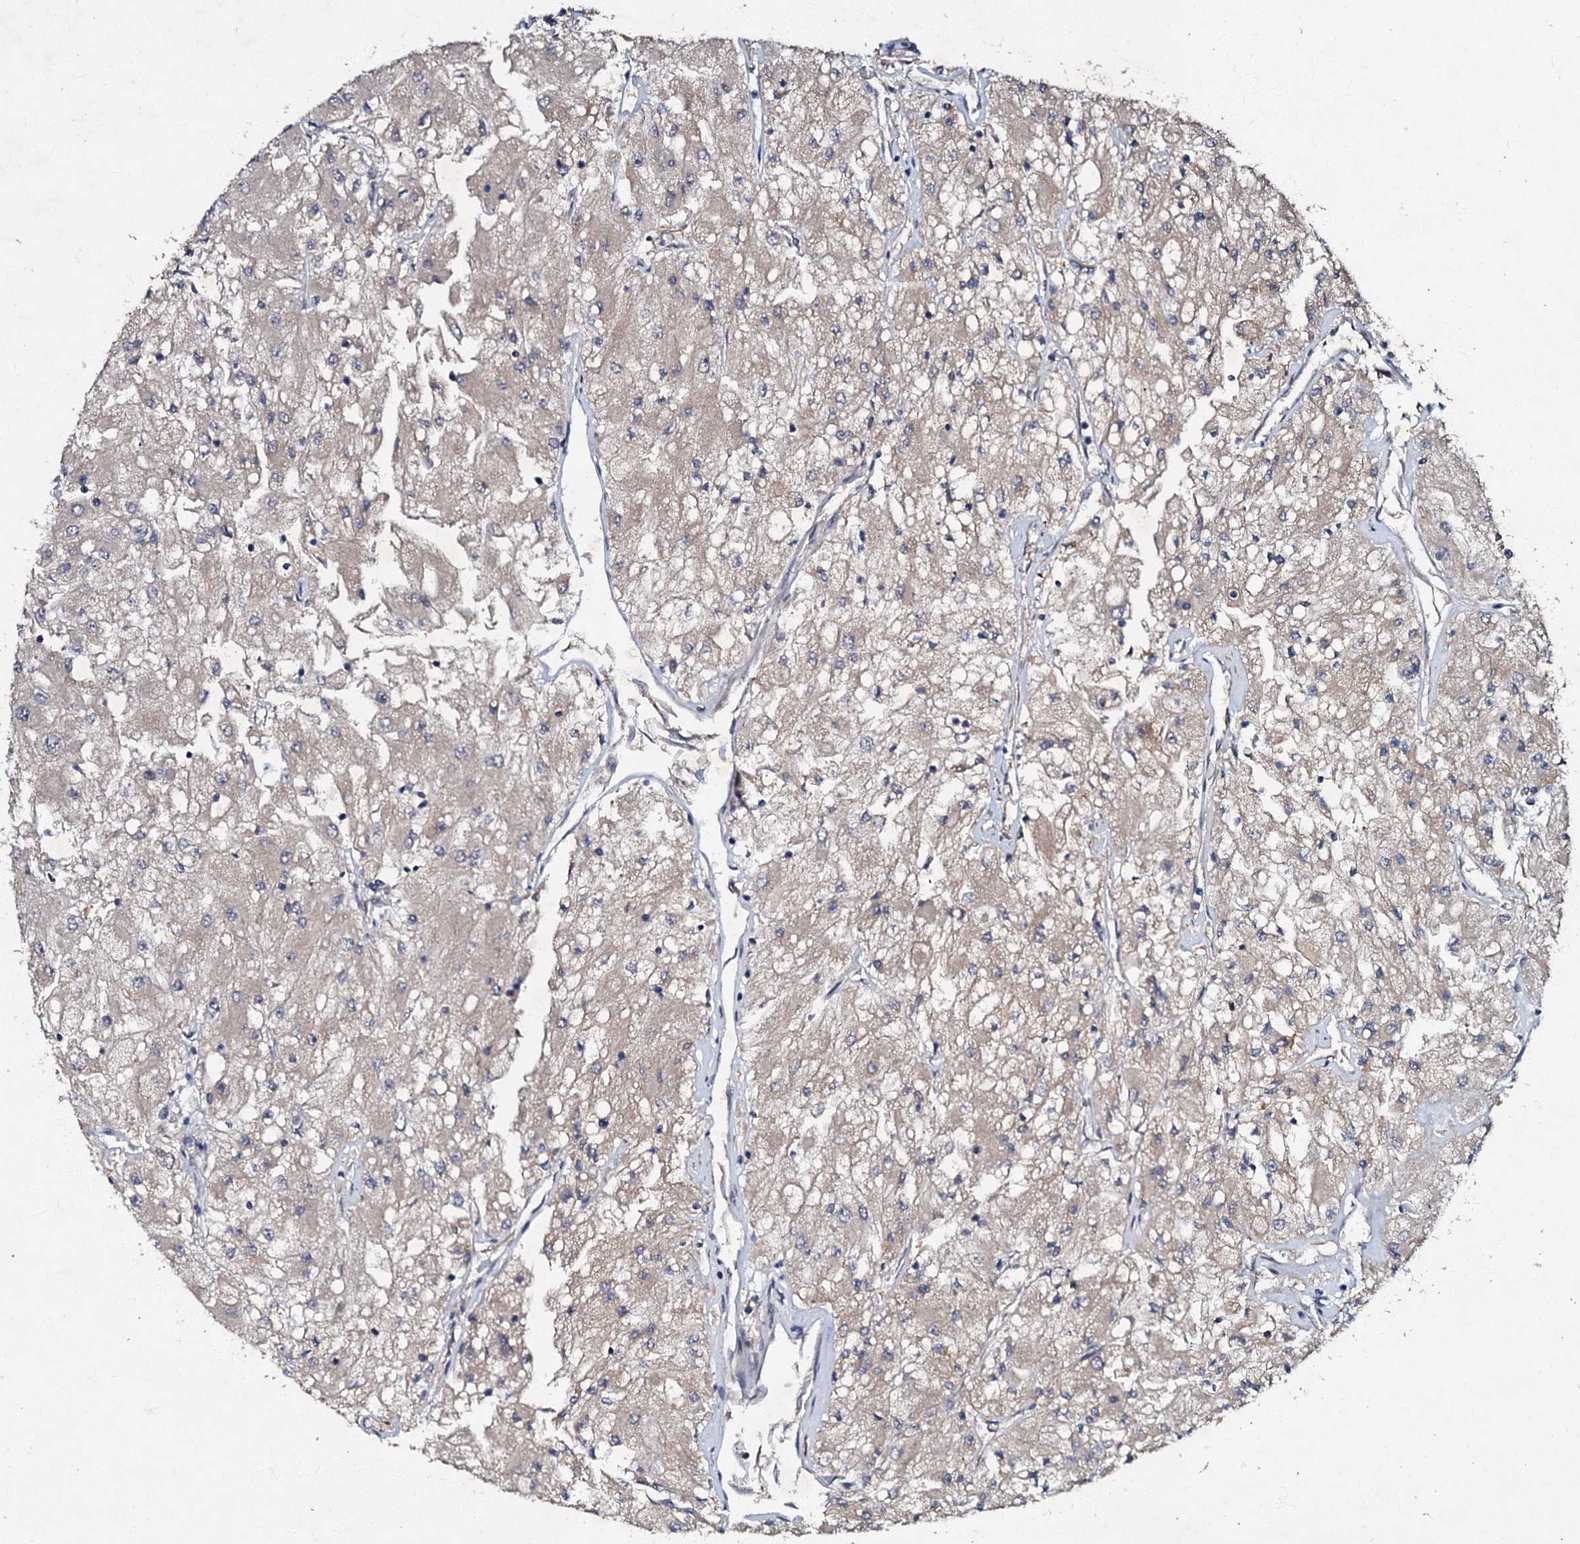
{"staining": {"intensity": "weak", "quantity": "<25%", "location": "cytoplasmic/membranous"}, "tissue": "renal cancer", "cell_type": "Tumor cells", "image_type": "cancer", "snomed": [{"axis": "morphology", "description": "Adenocarcinoma, NOS"}, {"axis": "topography", "description": "Kidney"}], "caption": "This photomicrograph is of renal adenocarcinoma stained with immunohistochemistry (IHC) to label a protein in brown with the nuclei are counter-stained blue. There is no expression in tumor cells.", "gene": "MANSC4", "patient": {"sex": "male", "age": 80}}